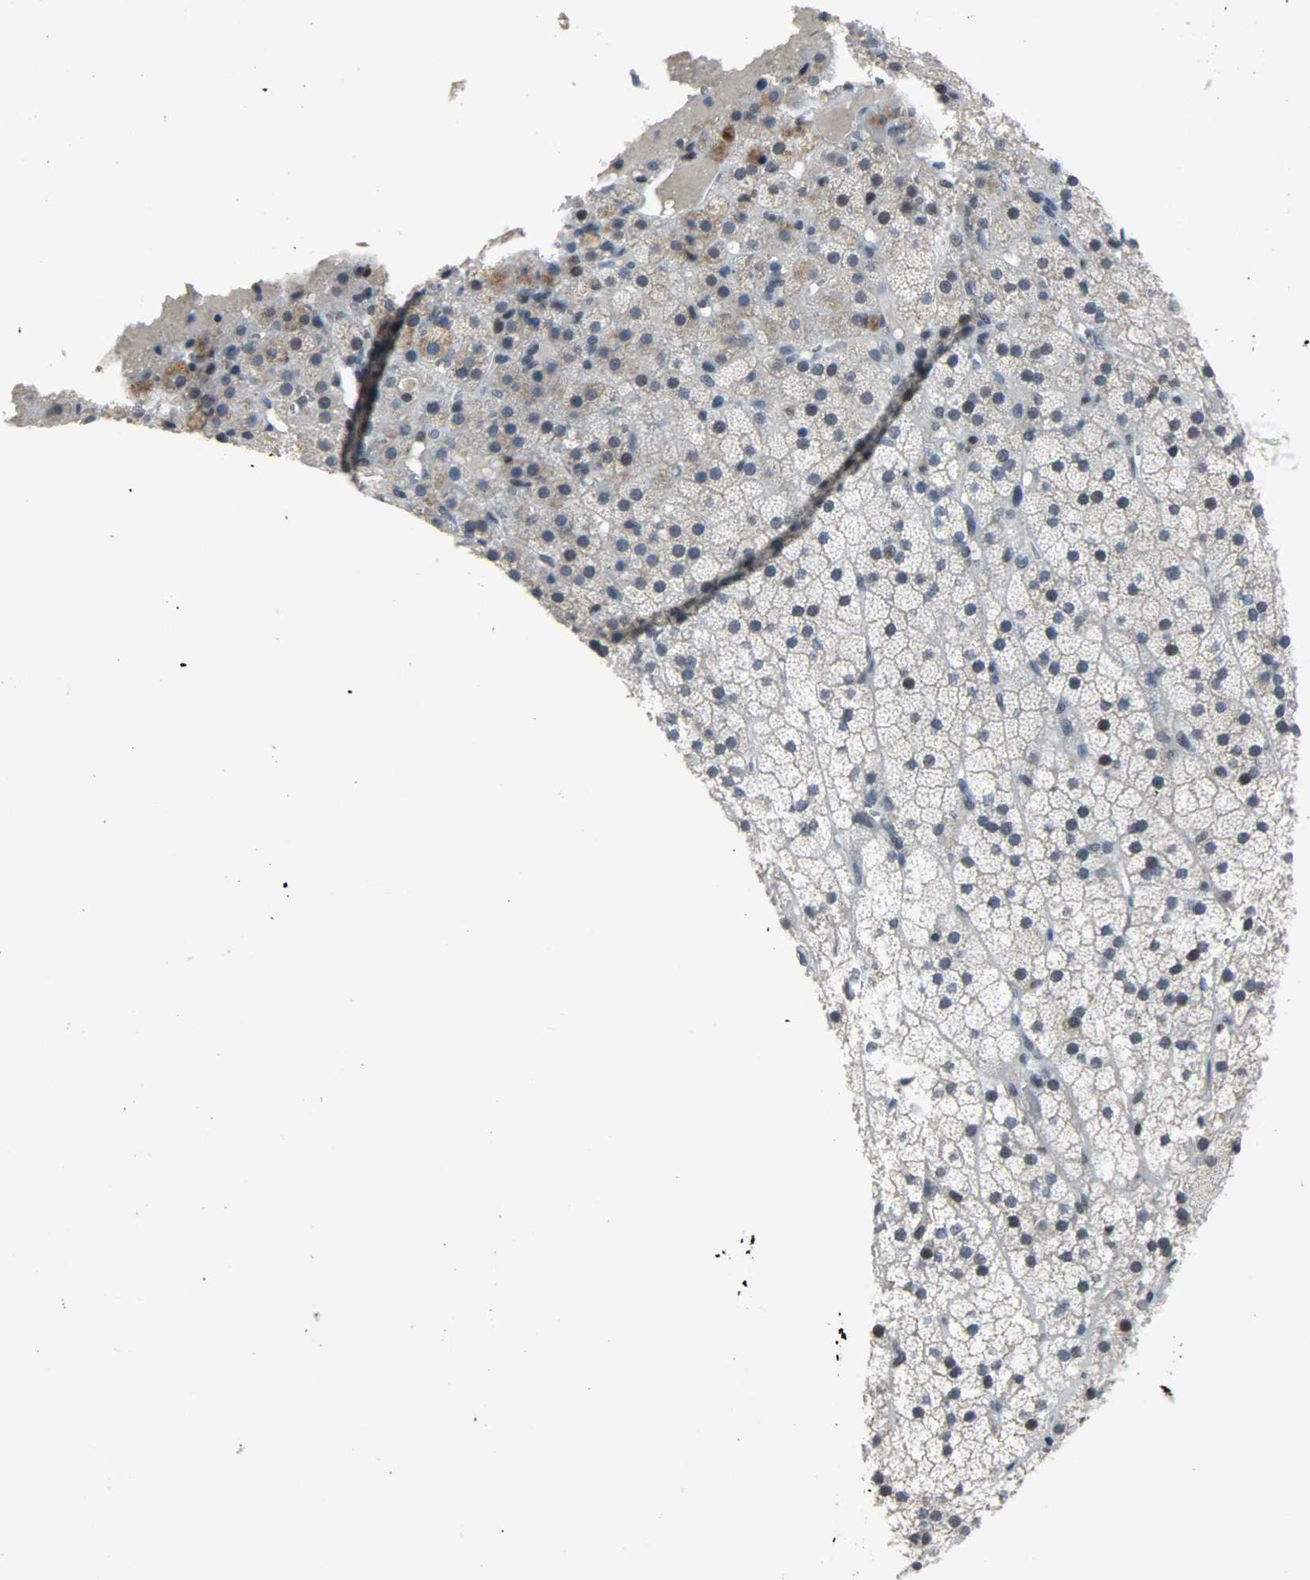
{"staining": {"intensity": "moderate", "quantity": "25%-75%", "location": "cytoplasmic/membranous"}, "tissue": "adrenal gland", "cell_type": "Glandular cells", "image_type": "normal", "snomed": [{"axis": "morphology", "description": "Normal tissue, NOS"}, {"axis": "topography", "description": "Adrenal gland"}], "caption": "About 25%-75% of glandular cells in unremarkable adrenal gland display moderate cytoplasmic/membranous protein staining as visualized by brown immunohistochemical staining.", "gene": "PPARG", "patient": {"sex": "male", "age": 35}}